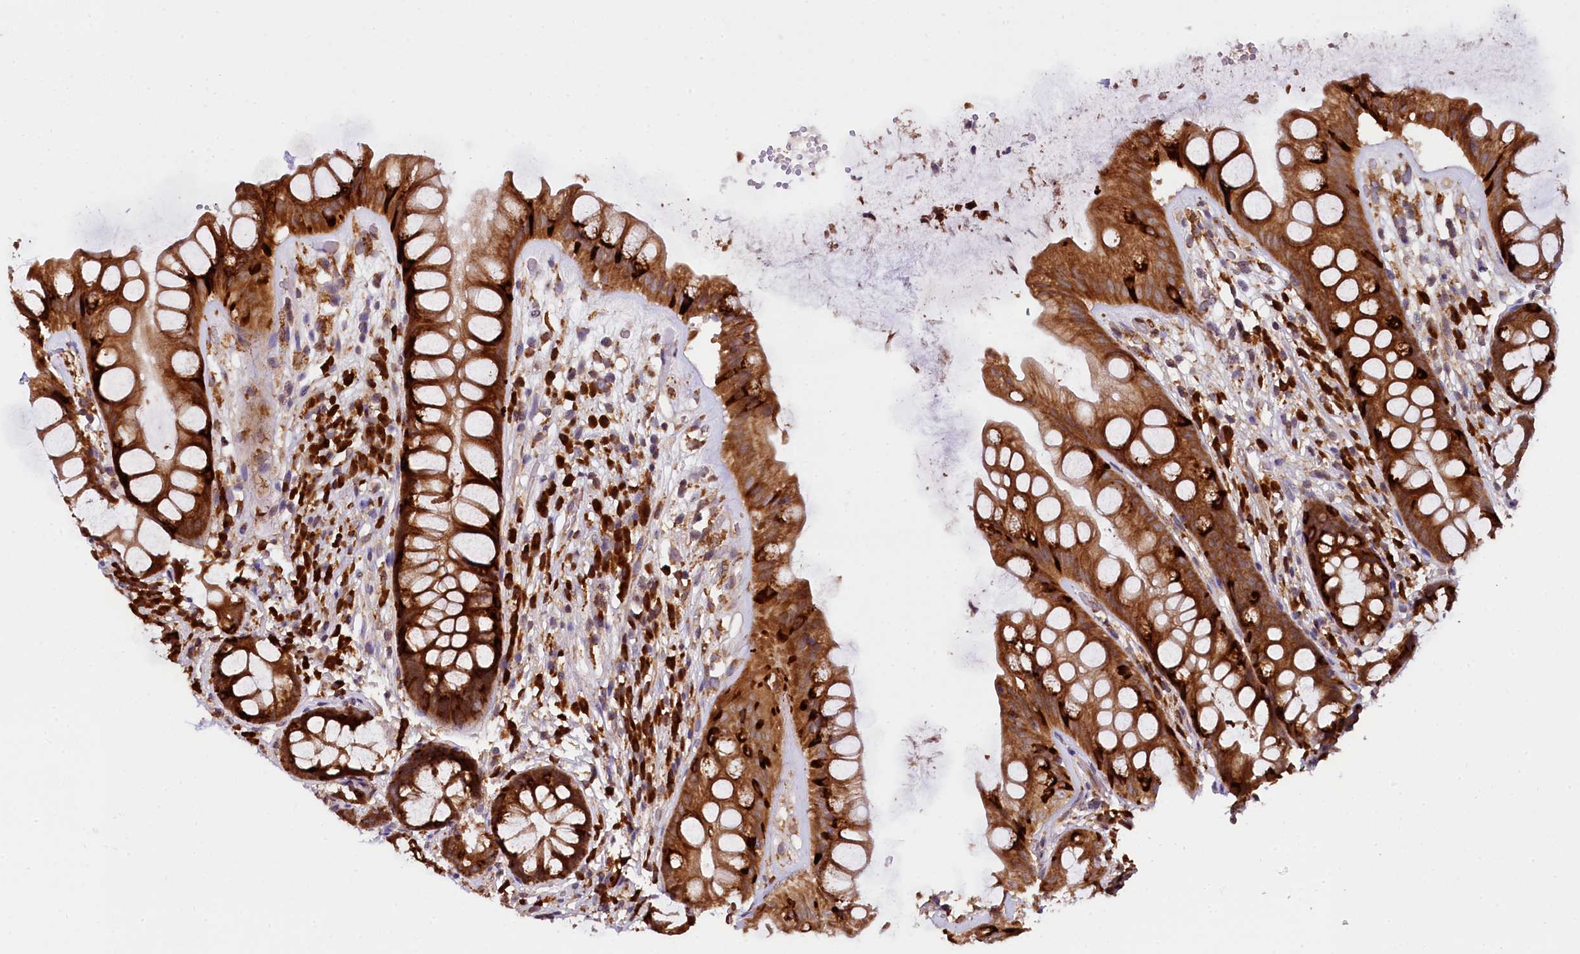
{"staining": {"intensity": "strong", "quantity": ">75%", "location": "cytoplasmic/membranous"}, "tissue": "rectum", "cell_type": "Glandular cells", "image_type": "normal", "snomed": [{"axis": "morphology", "description": "Normal tissue, NOS"}, {"axis": "topography", "description": "Rectum"}], "caption": "The histopathology image reveals a brown stain indicating the presence of a protein in the cytoplasmic/membranous of glandular cells in rectum.", "gene": "UFM1", "patient": {"sex": "male", "age": 74}}